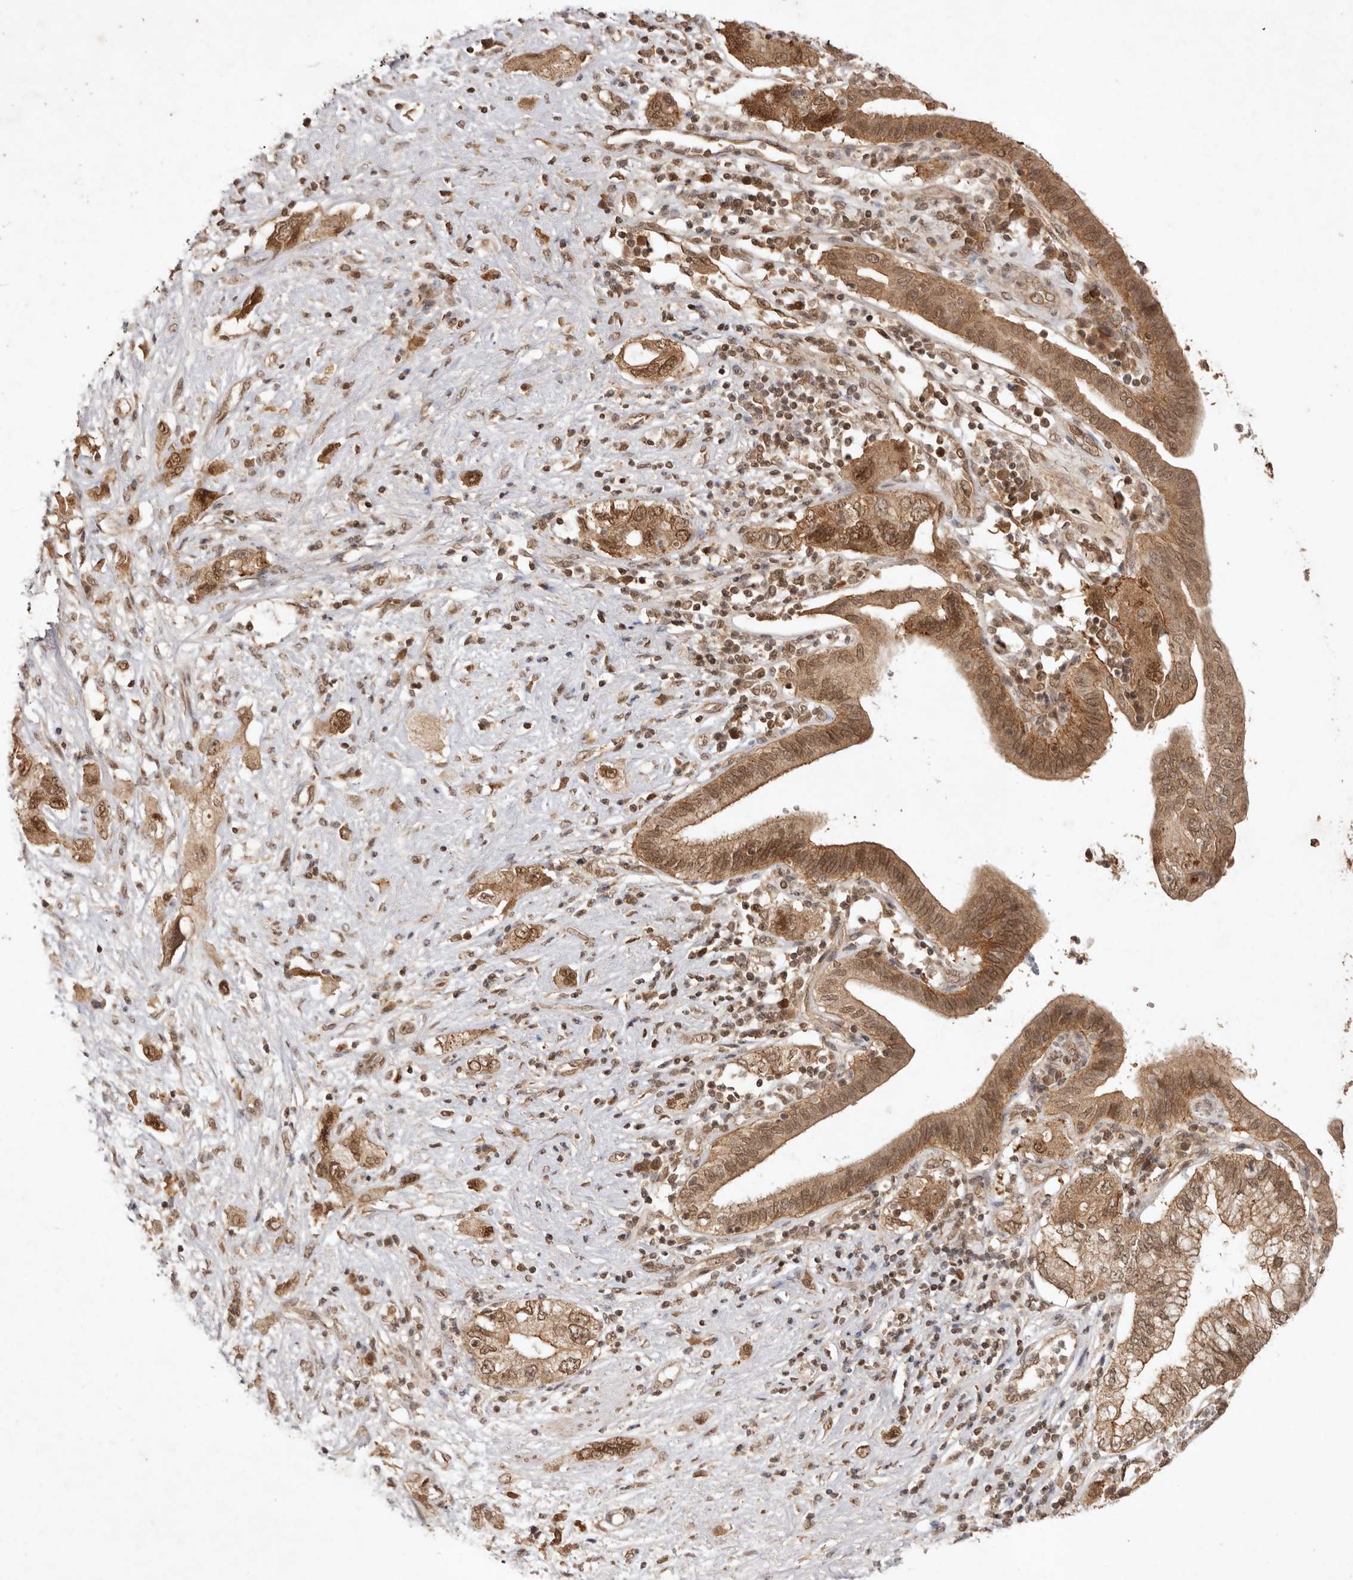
{"staining": {"intensity": "moderate", "quantity": ">75%", "location": "cytoplasmic/membranous,nuclear"}, "tissue": "pancreatic cancer", "cell_type": "Tumor cells", "image_type": "cancer", "snomed": [{"axis": "morphology", "description": "Adenocarcinoma, NOS"}, {"axis": "topography", "description": "Pancreas"}], "caption": "Pancreatic cancer (adenocarcinoma) tissue displays moderate cytoplasmic/membranous and nuclear expression in about >75% of tumor cells, visualized by immunohistochemistry. Using DAB (3,3'-diaminobenzidine) (brown) and hematoxylin (blue) stains, captured at high magnification using brightfield microscopy.", "gene": "TARS2", "patient": {"sex": "female", "age": 73}}